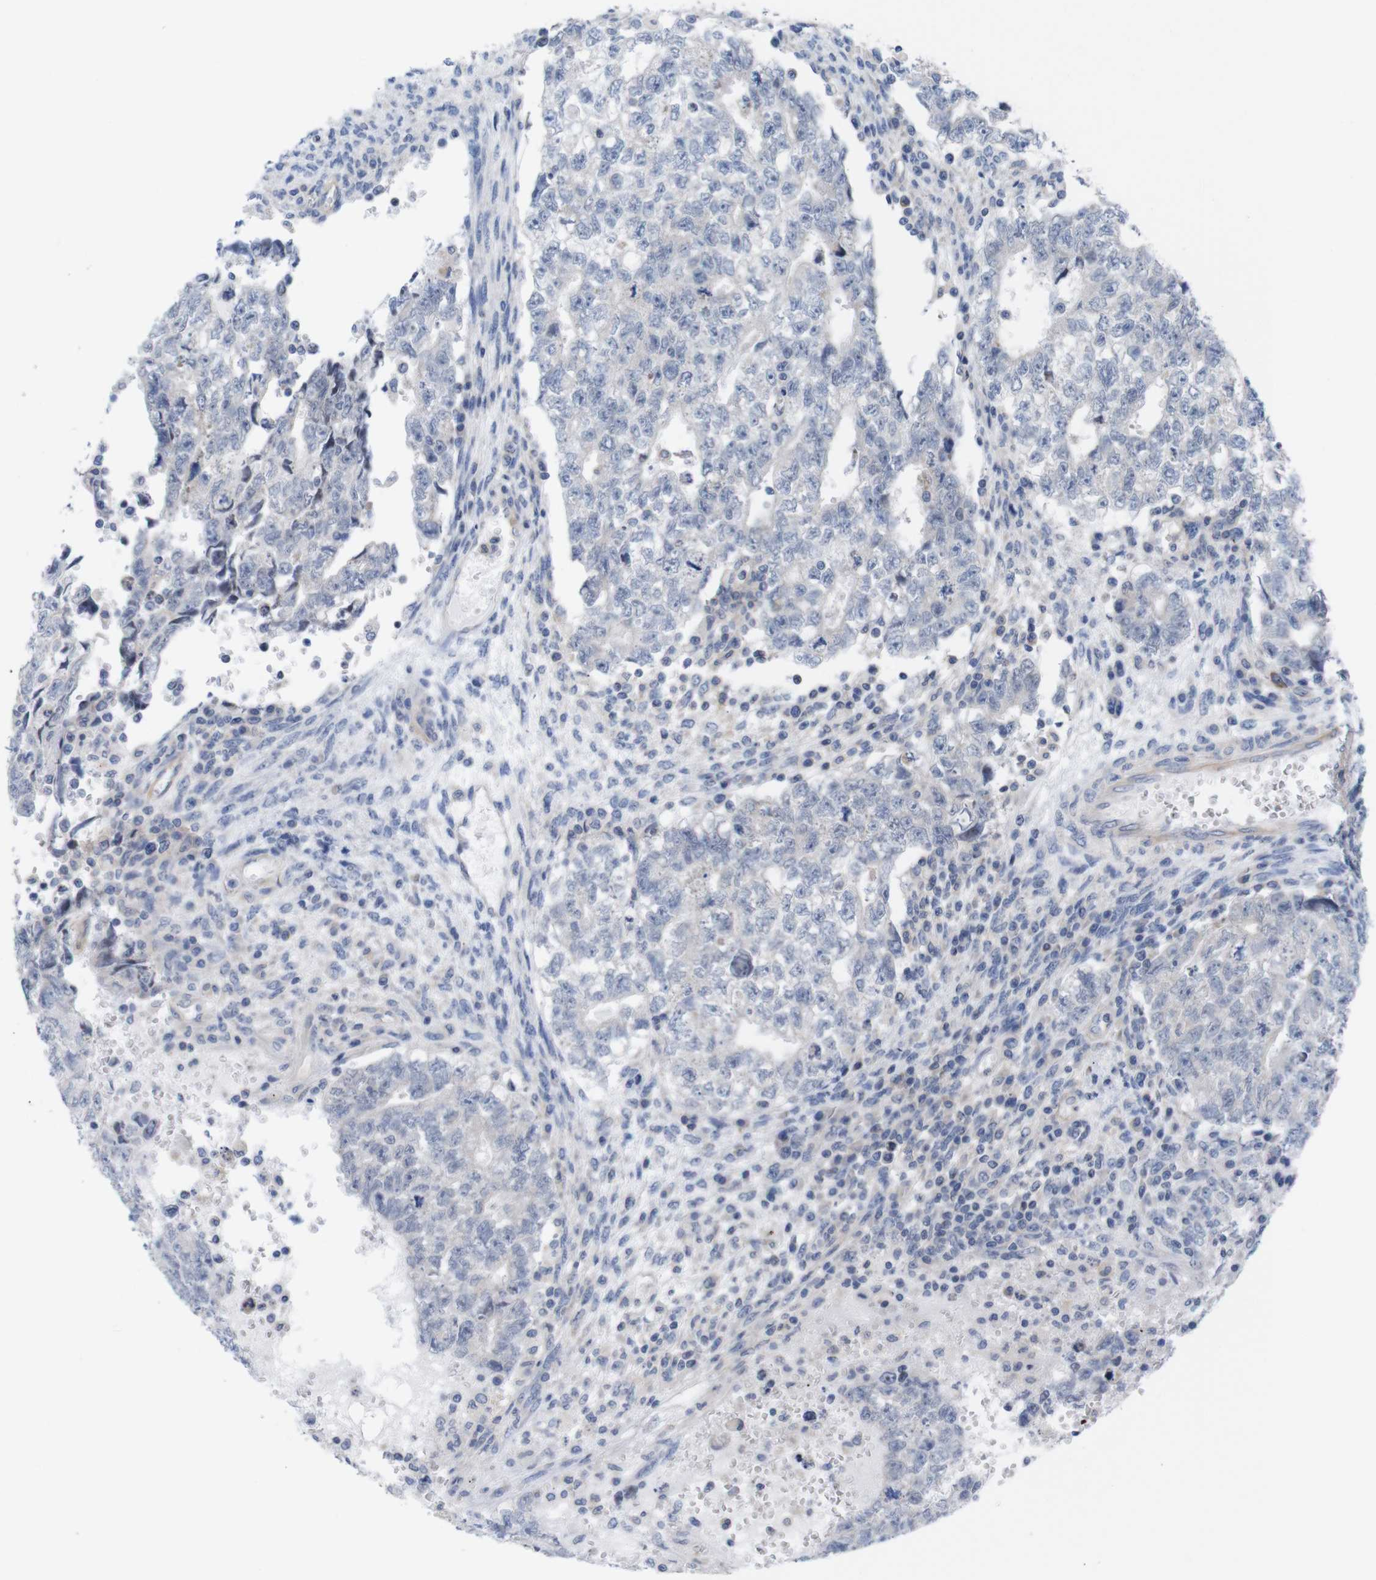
{"staining": {"intensity": "negative", "quantity": "none", "location": "none"}, "tissue": "testis cancer", "cell_type": "Tumor cells", "image_type": "cancer", "snomed": [{"axis": "morphology", "description": "Seminoma, NOS"}, {"axis": "morphology", "description": "Carcinoma, Embryonal, NOS"}, {"axis": "topography", "description": "Testis"}], "caption": "Embryonal carcinoma (testis) was stained to show a protein in brown. There is no significant staining in tumor cells. (IHC, brightfield microscopy, high magnification).", "gene": "USH1C", "patient": {"sex": "male", "age": 38}}